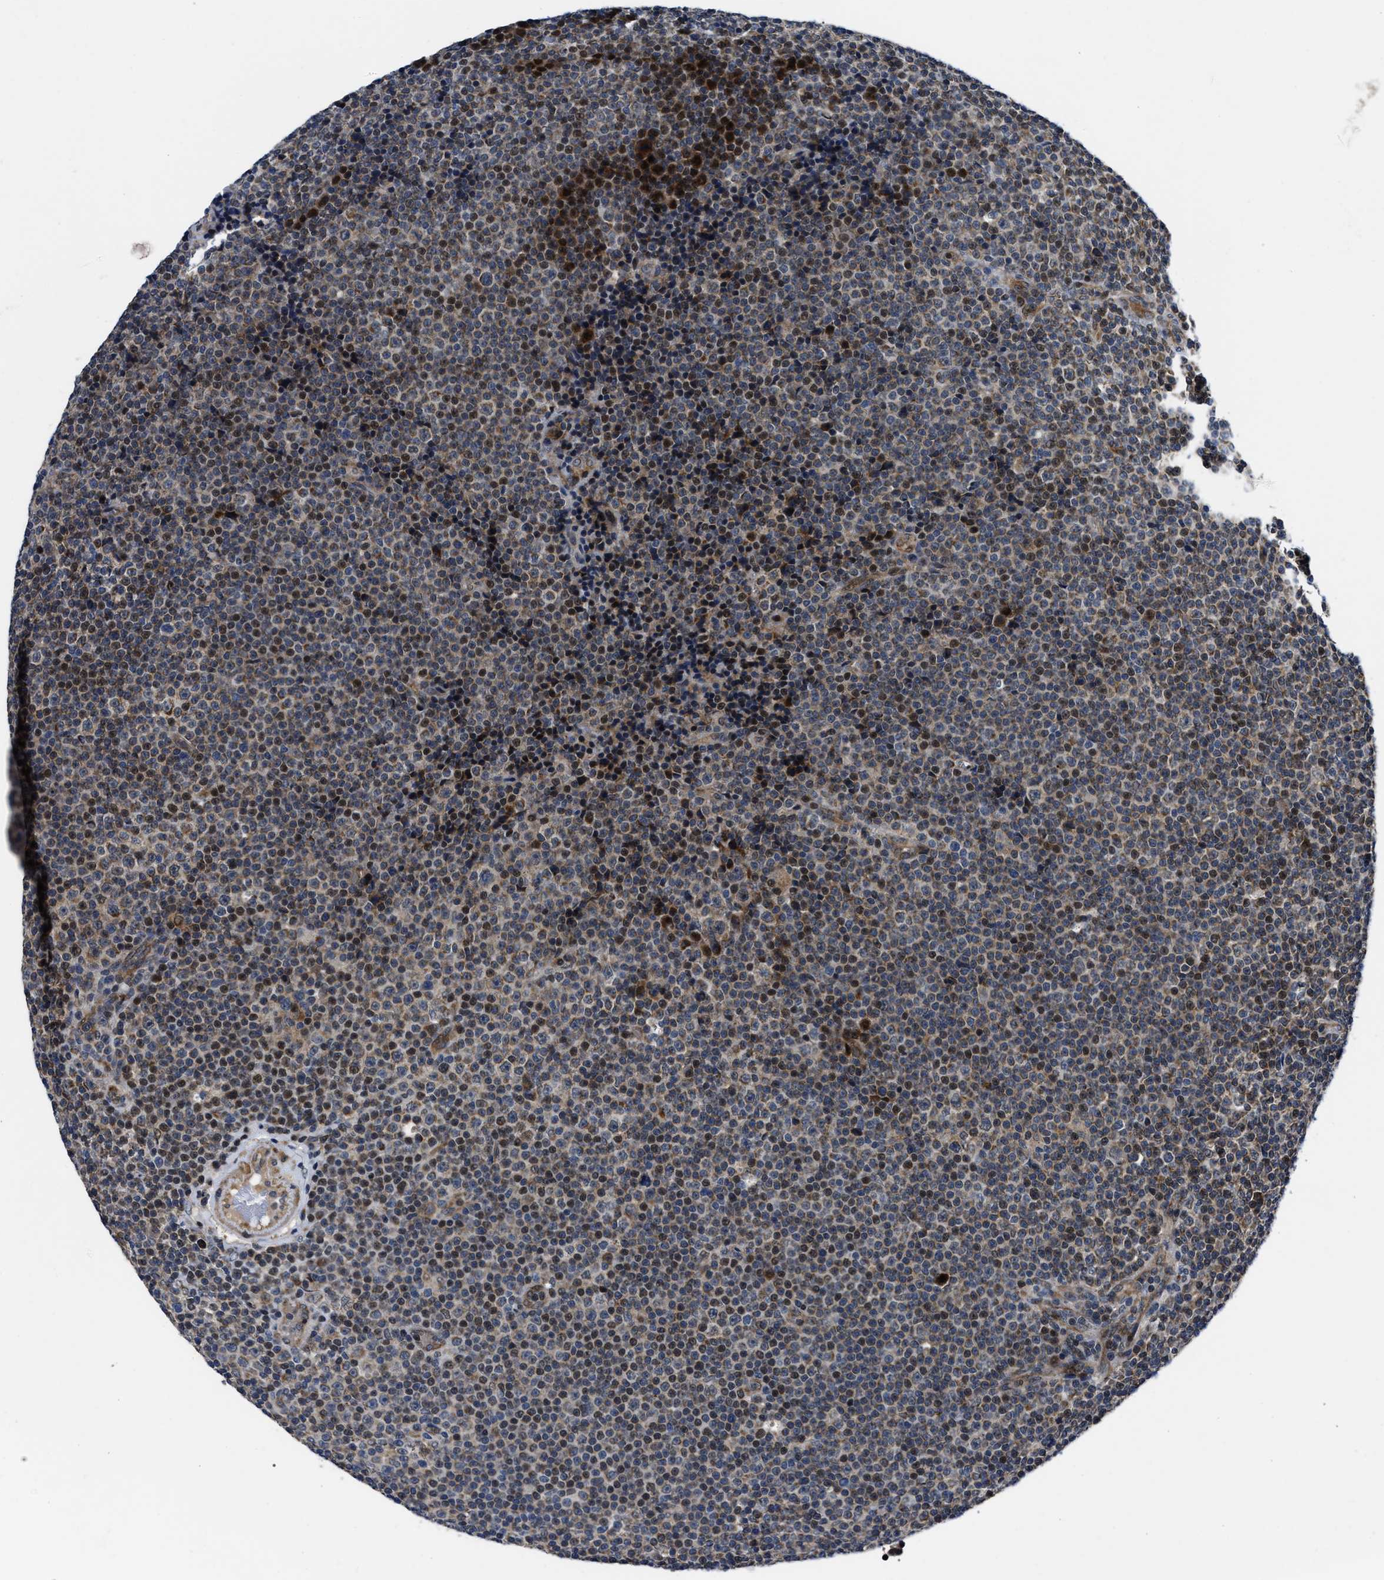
{"staining": {"intensity": "weak", "quantity": "25%-75%", "location": "cytoplasmic/membranous"}, "tissue": "lymphoma", "cell_type": "Tumor cells", "image_type": "cancer", "snomed": [{"axis": "morphology", "description": "Malignant lymphoma, non-Hodgkin's type, Low grade"}, {"axis": "topography", "description": "Lymph node"}], "caption": "A low amount of weak cytoplasmic/membranous expression is appreciated in about 25%-75% of tumor cells in lymphoma tissue.", "gene": "PPWD1", "patient": {"sex": "female", "age": 67}}